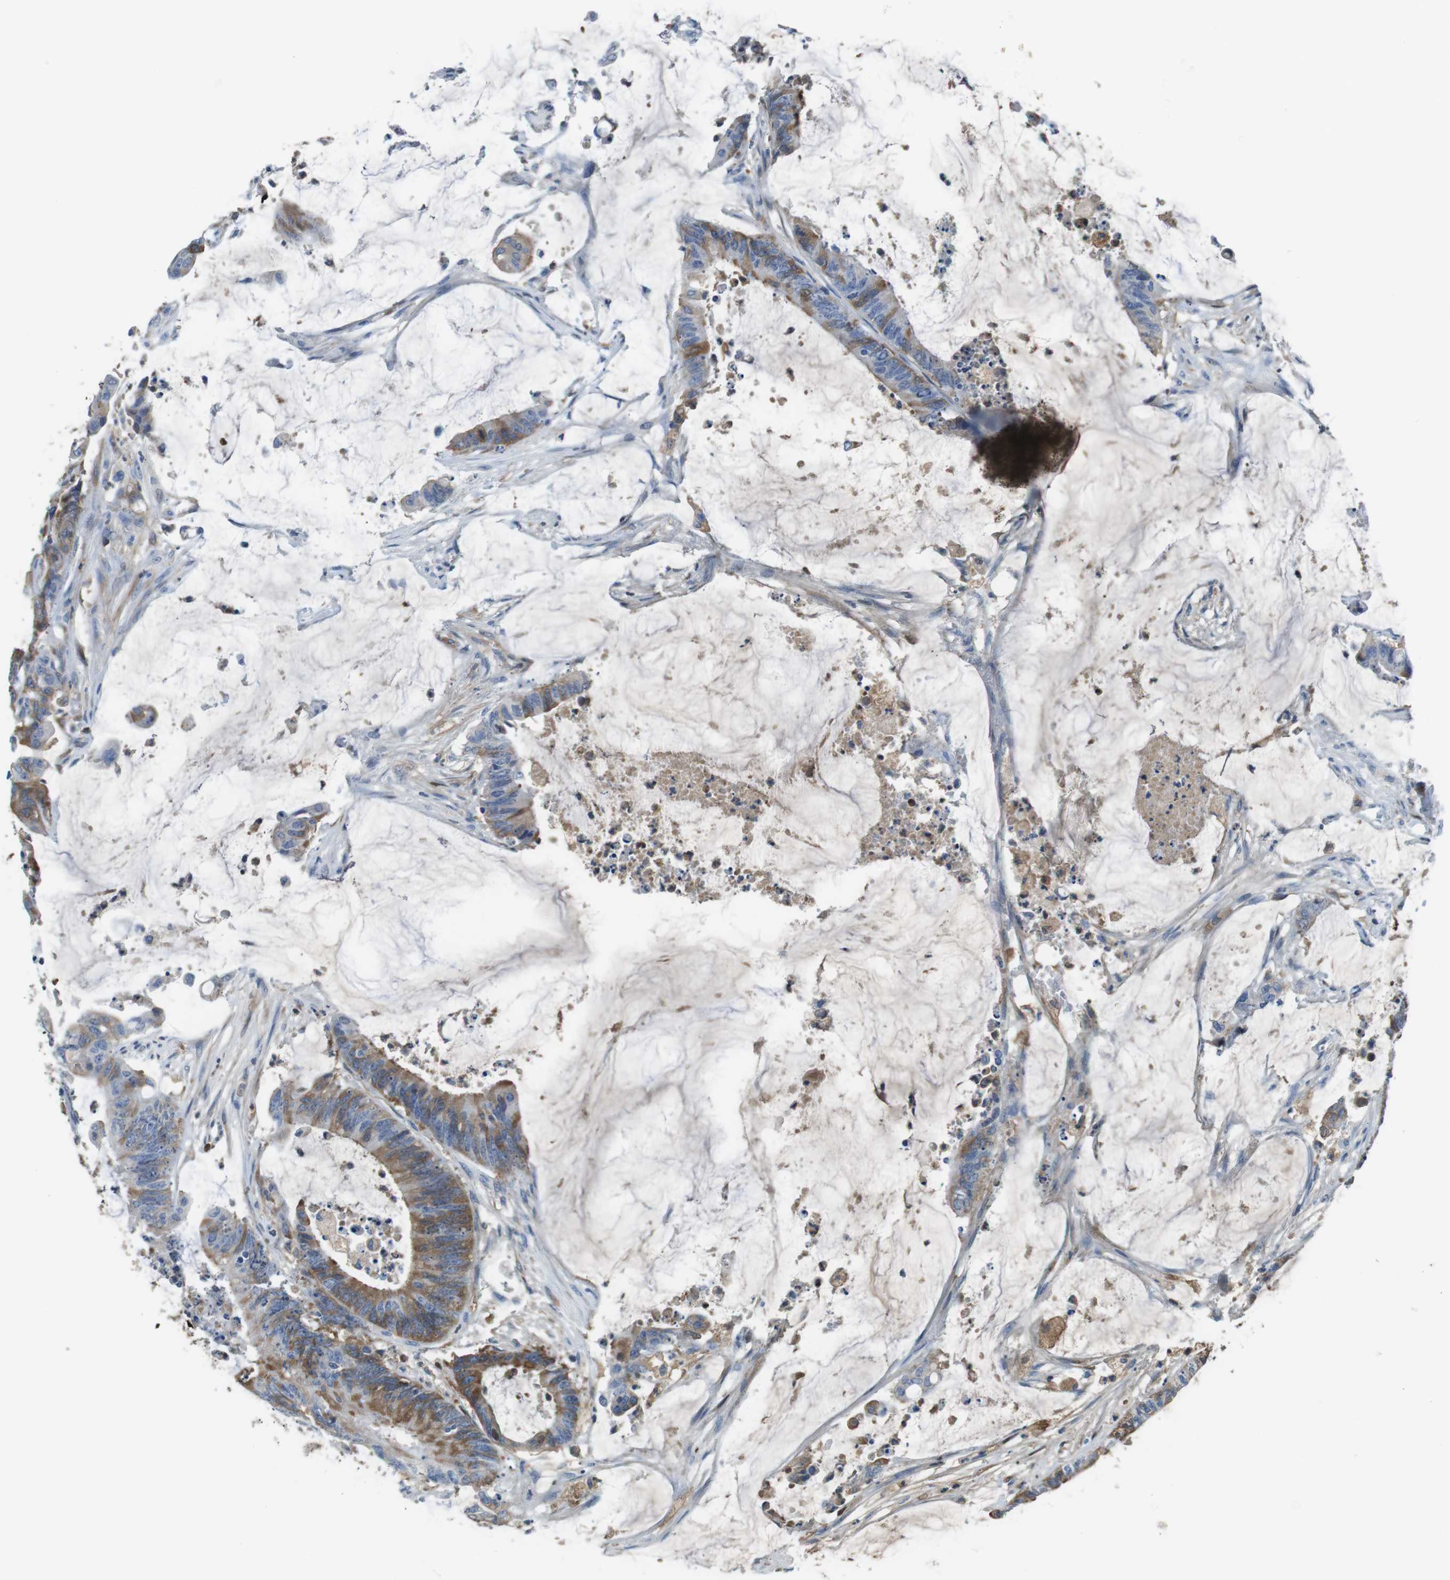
{"staining": {"intensity": "moderate", "quantity": "25%-75%", "location": "cytoplasmic/membranous"}, "tissue": "colorectal cancer", "cell_type": "Tumor cells", "image_type": "cancer", "snomed": [{"axis": "morphology", "description": "Adenocarcinoma, NOS"}, {"axis": "topography", "description": "Rectum"}], "caption": "A brown stain labels moderate cytoplasmic/membranous staining of a protein in human colorectal cancer tumor cells. (DAB IHC with brightfield microscopy, high magnification).", "gene": "TMPRSS15", "patient": {"sex": "female", "age": 66}}